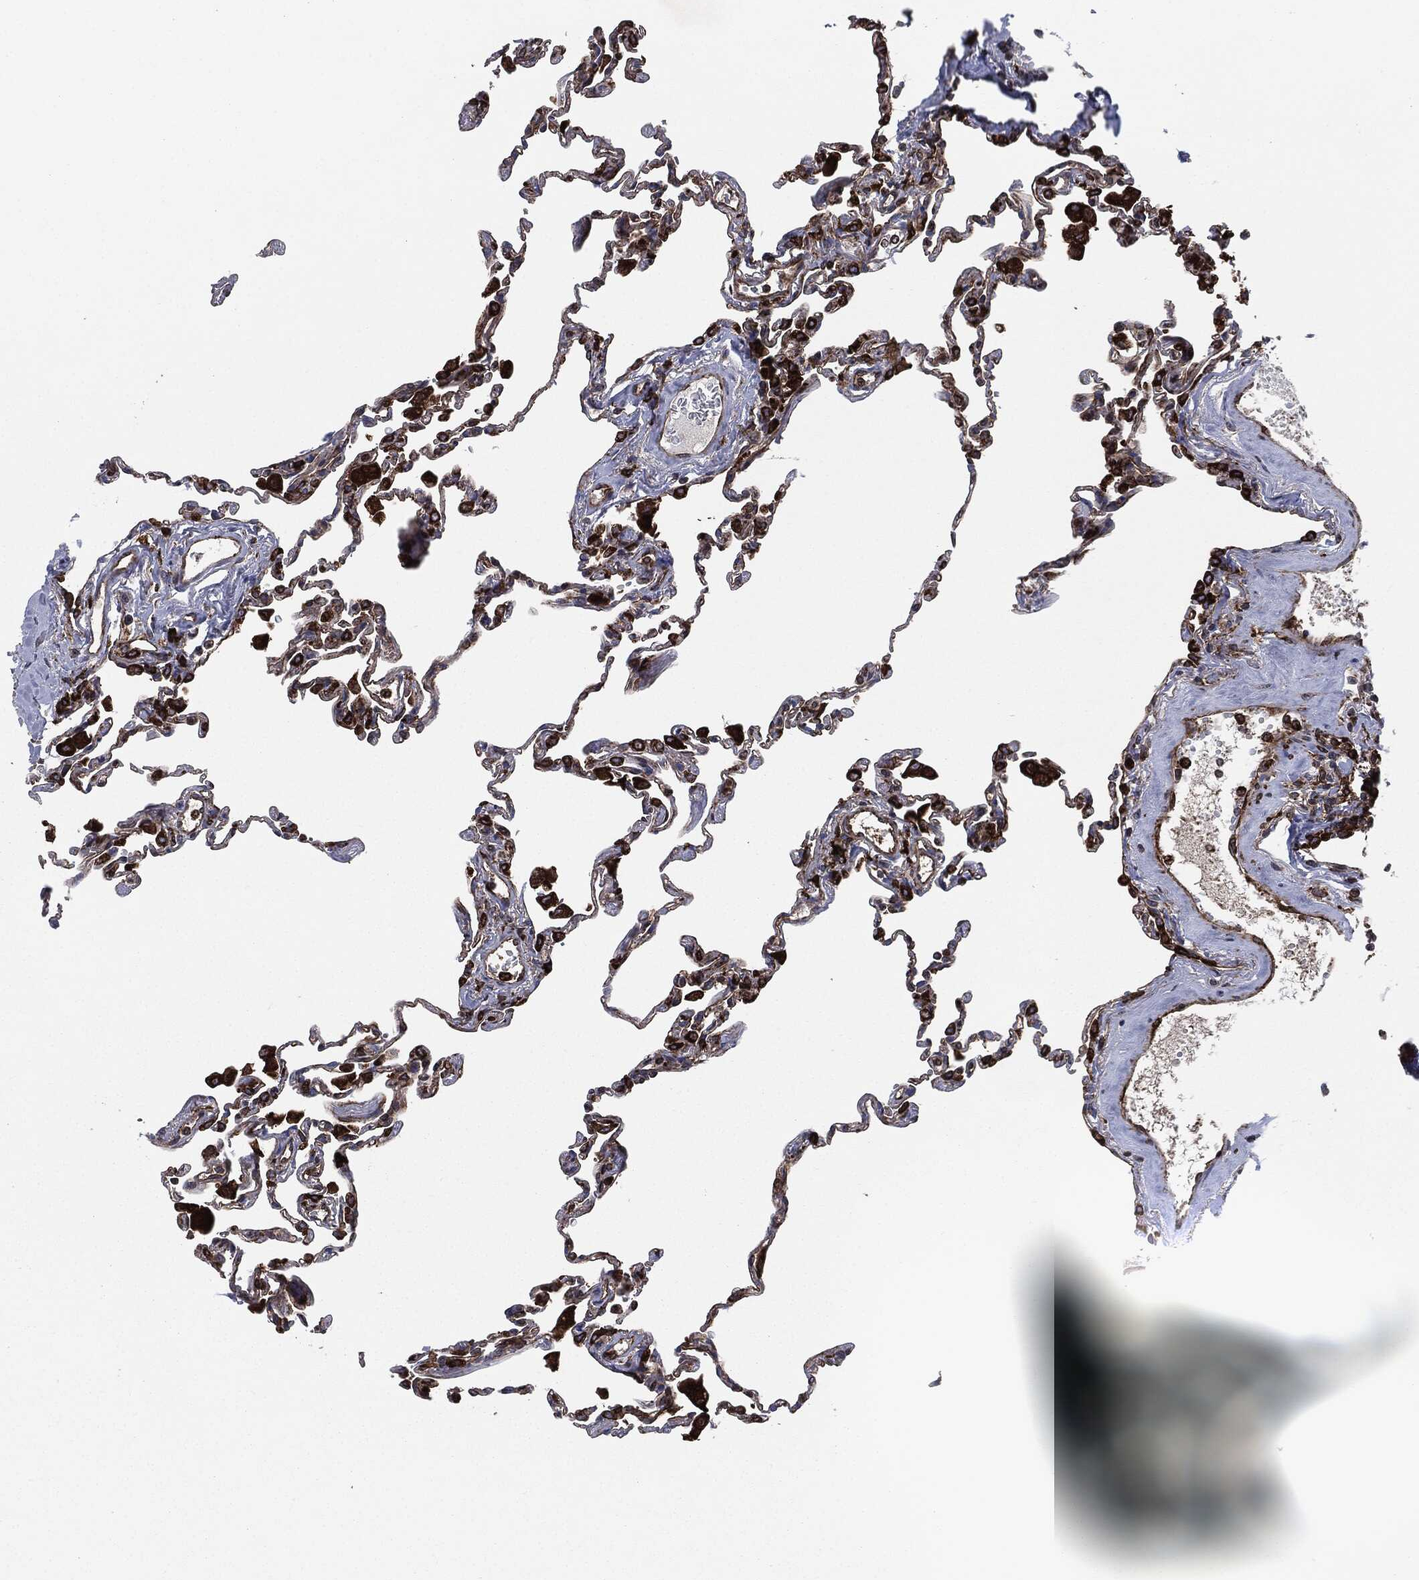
{"staining": {"intensity": "strong", "quantity": "25%-75%", "location": "cytoplasmic/membranous"}, "tissue": "lung", "cell_type": "Alveolar cells", "image_type": "normal", "snomed": [{"axis": "morphology", "description": "Normal tissue, NOS"}, {"axis": "topography", "description": "Lung"}], "caption": "A high-resolution histopathology image shows IHC staining of benign lung, which exhibits strong cytoplasmic/membranous expression in about 25%-75% of alveolar cells.", "gene": "CALR", "patient": {"sex": "female", "age": 57}}